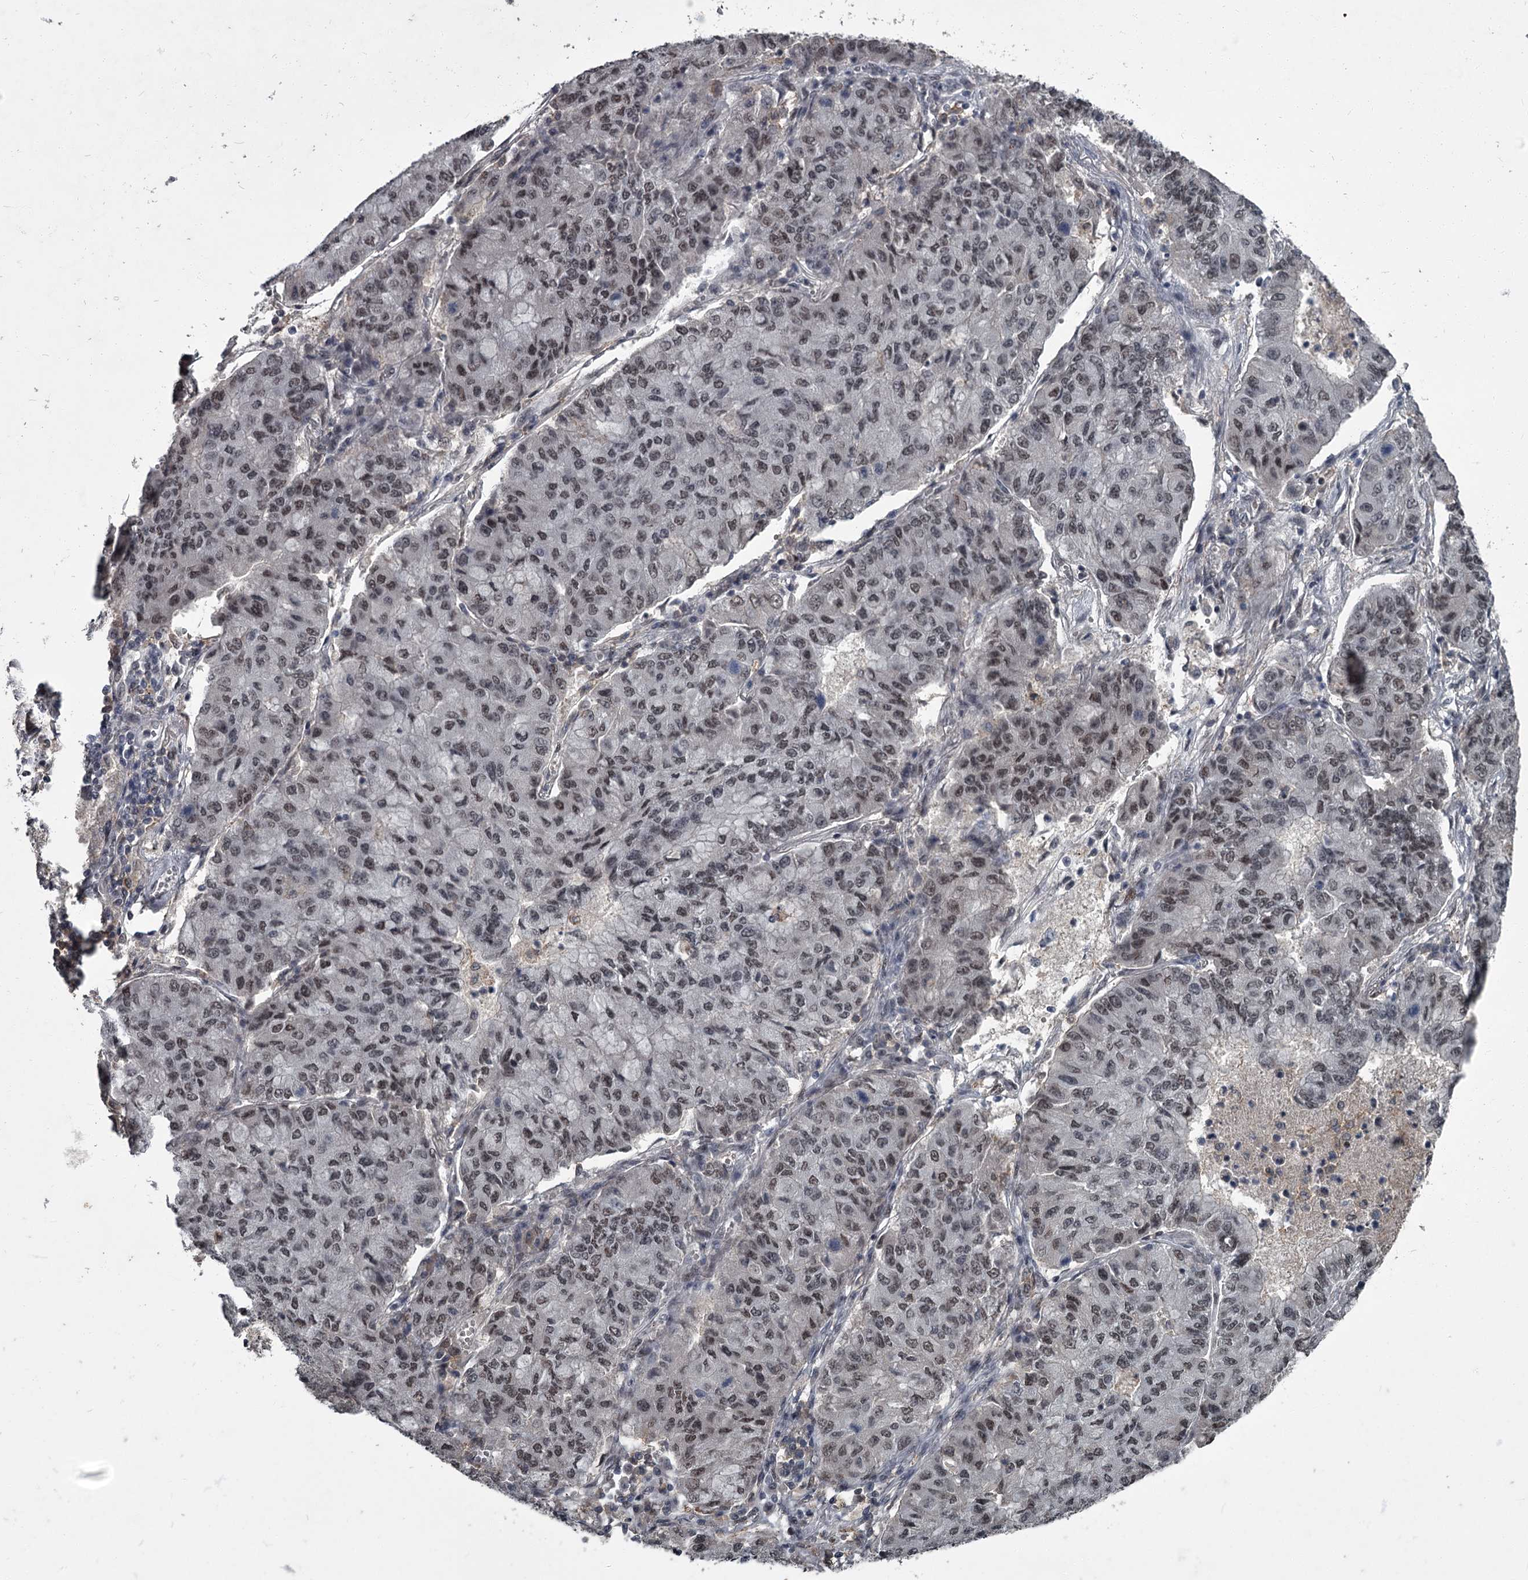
{"staining": {"intensity": "weak", "quantity": ">75%", "location": "nuclear"}, "tissue": "lung cancer", "cell_type": "Tumor cells", "image_type": "cancer", "snomed": [{"axis": "morphology", "description": "Squamous cell carcinoma, NOS"}, {"axis": "topography", "description": "Lung"}], "caption": "Tumor cells demonstrate low levels of weak nuclear staining in approximately >75% of cells in human squamous cell carcinoma (lung).", "gene": "FLVCR2", "patient": {"sex": "male", "age": 74}}